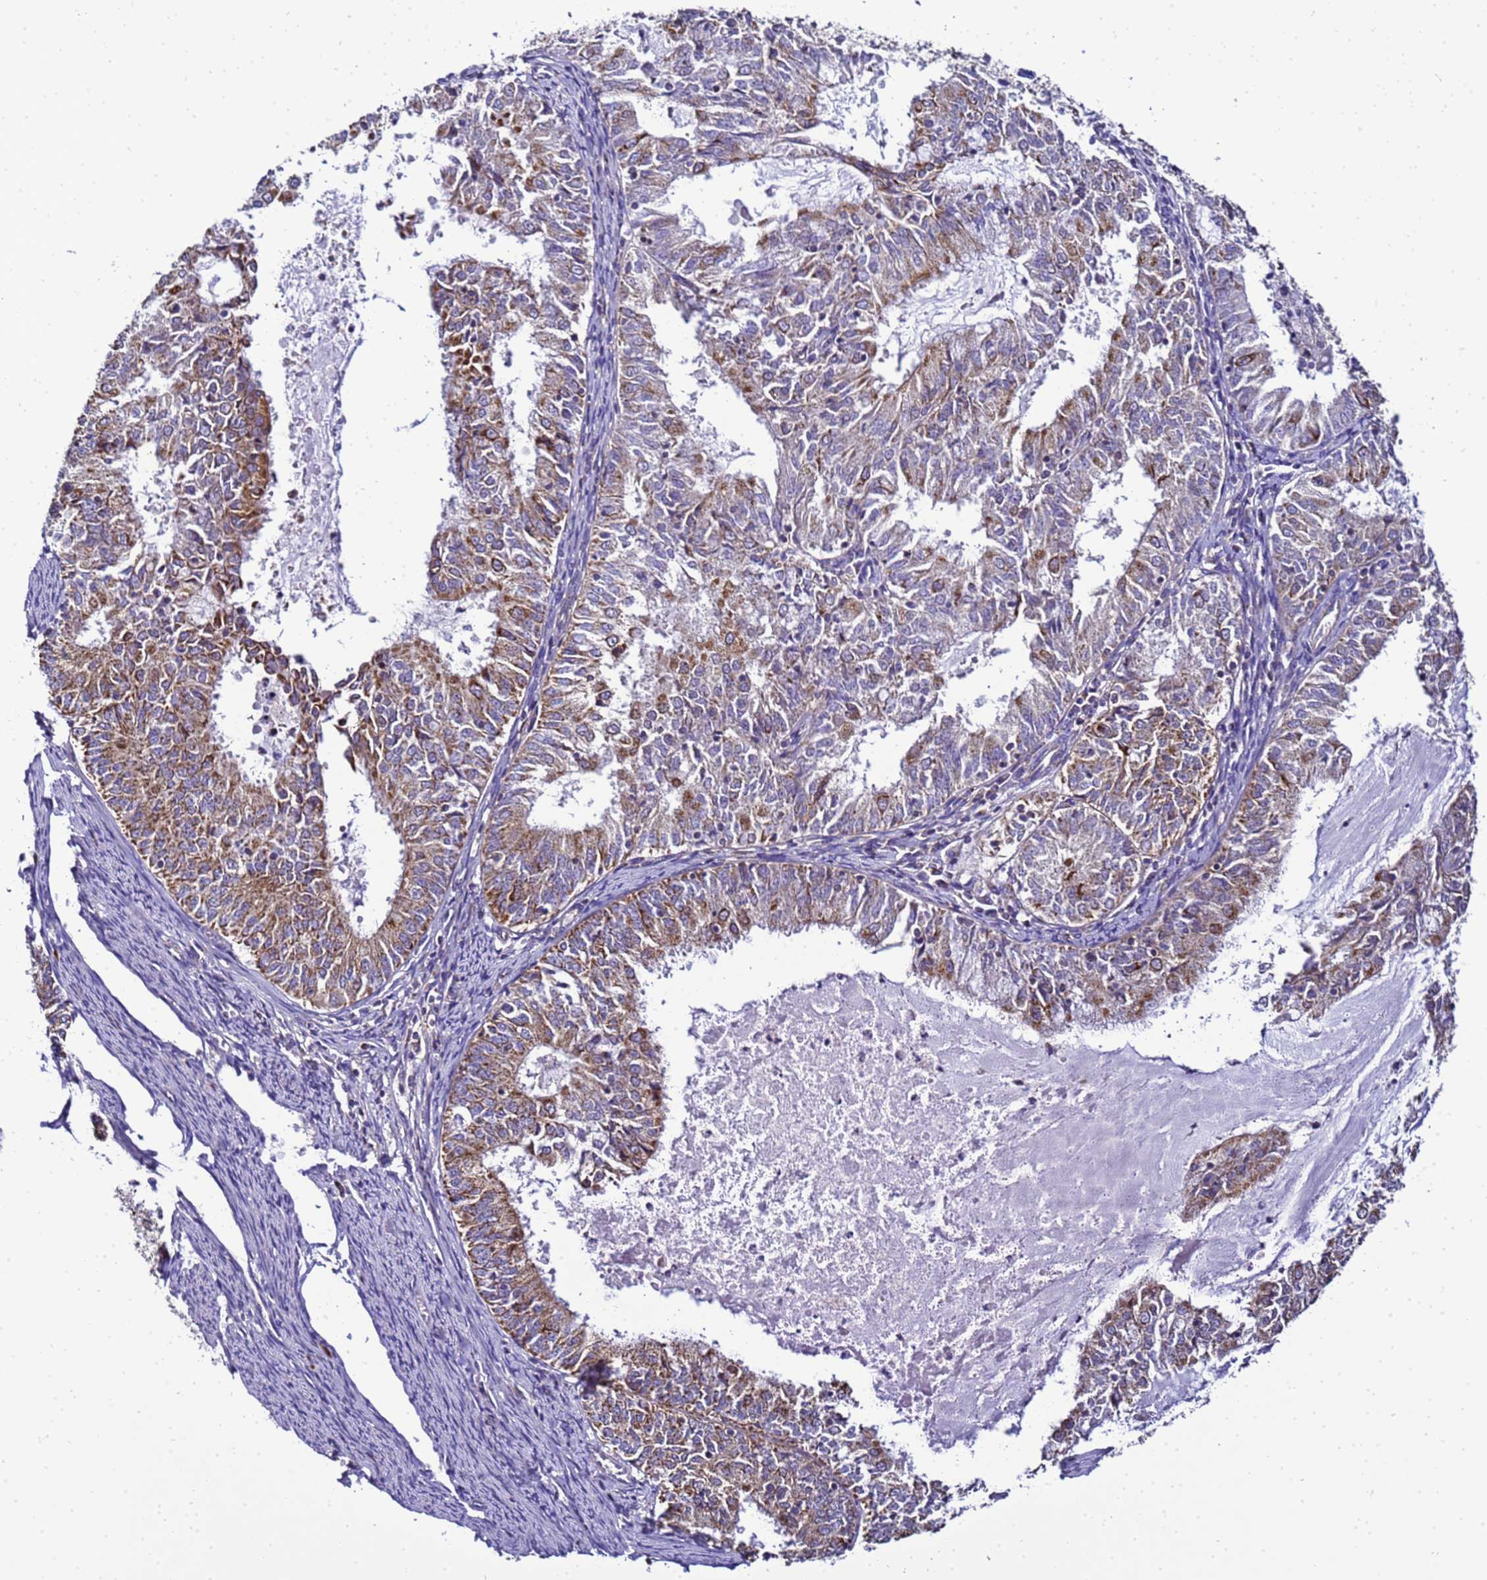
{"staining": {"intensity": "moderate", "quantity": ">75%", "location": "cytoplasmic/membranous"}, "tissue": "endometrial cancer", "cell_type": "Tumor cells", "image_type": "cancer", "snomed": [{"axis": "morphology", "description": "Adenocarcinoma, NOS"}, {"axis": "topography", "description": "Endometrium"}], "caption": "A brown stain shows moderate cytoplasmic/membranous positivity of a protein in endometrial adenocarcinoma tumor cells.", "gene": "HIGD2A", "patient": {"sex": "female", "age": 57}}